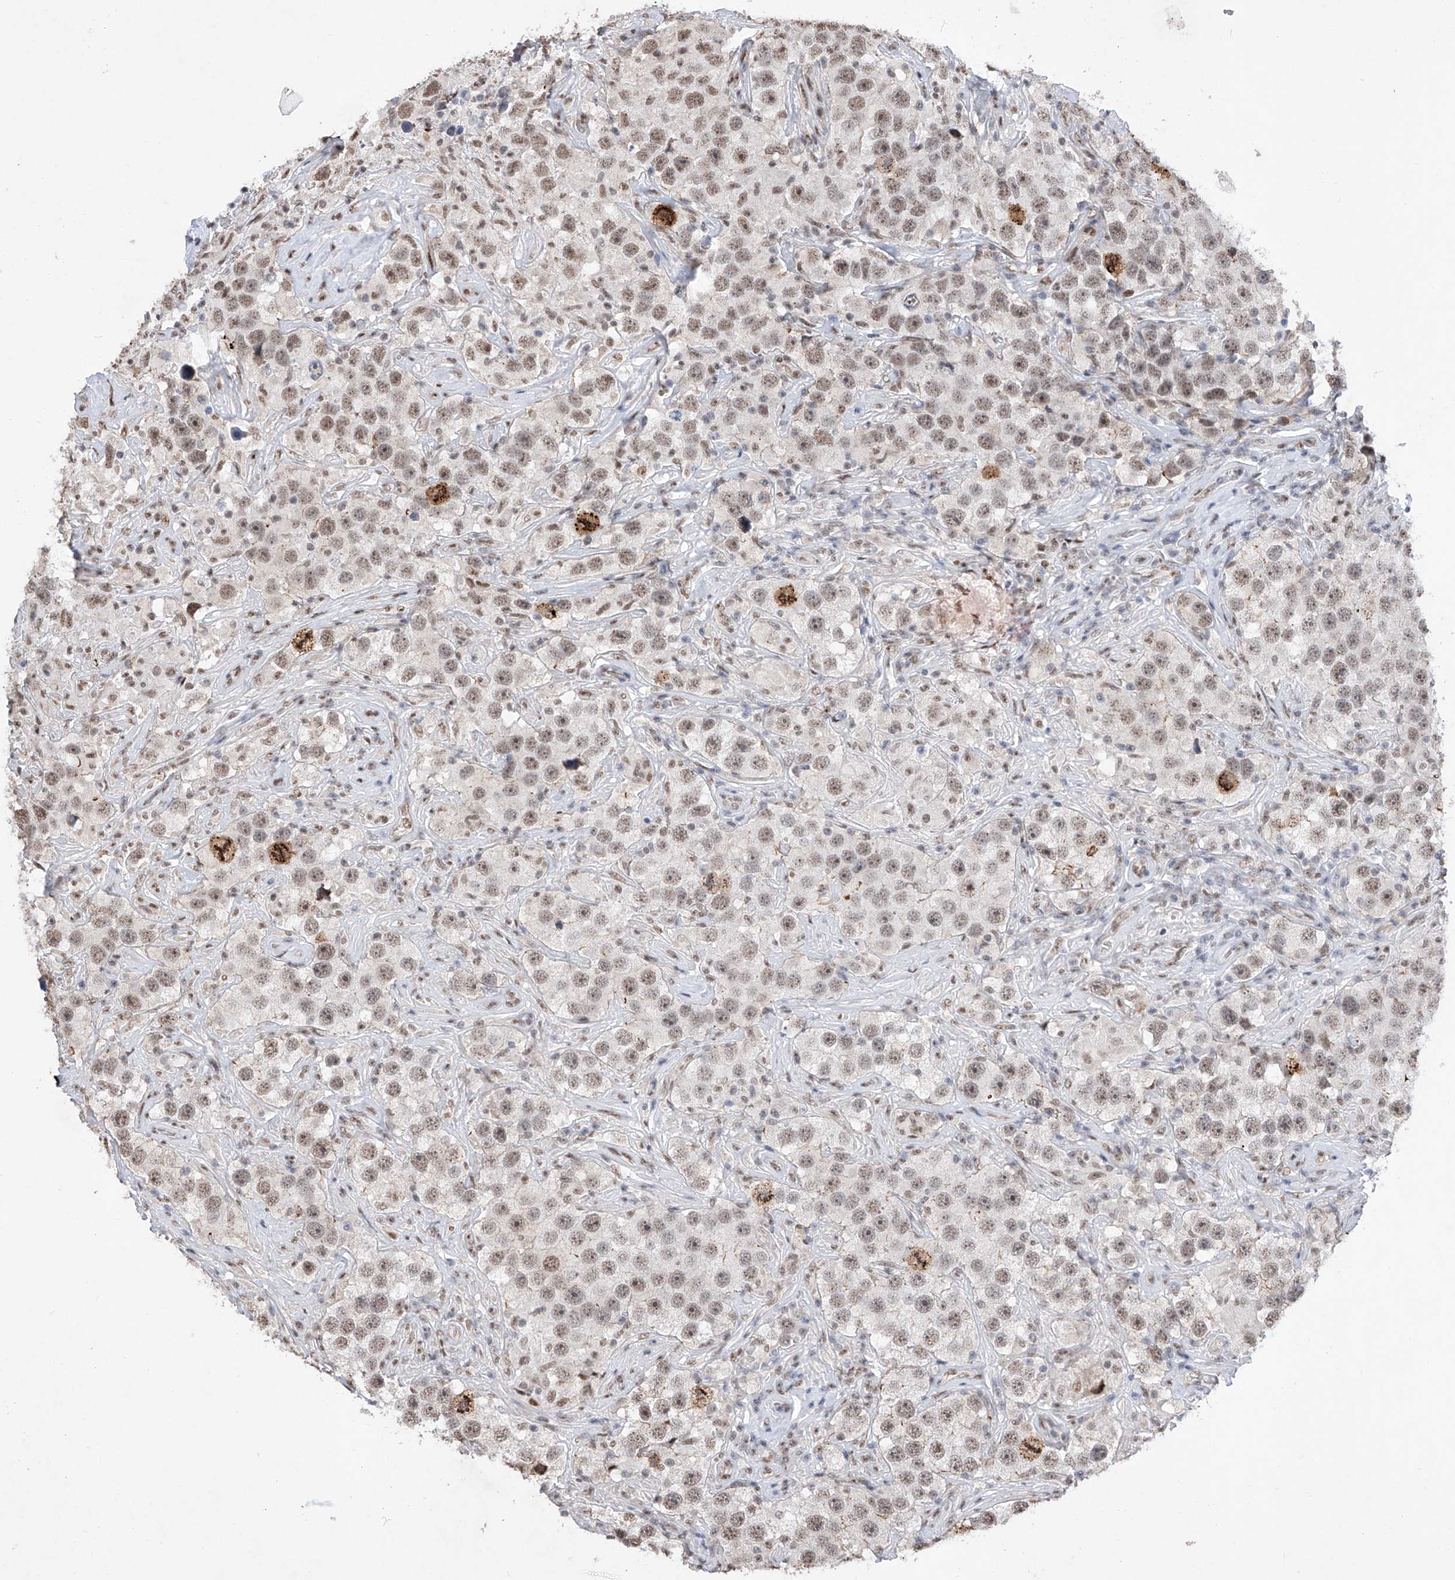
{"staining": {"intensity": "weak", "quantity": ">75%", "location": "nuclear"}, "tissue": "testis cancer", "cell_type": "Tumor cells", "image_type": "cancer", "snomed": [{"axis": "morphology", "description": "Seminoma, NOS"}, {"axis": "topography", "description": "Testis"}], "caption": "Protein expression analysis of human seminoma (testis) reveals weak nuclear positivity in about >75% of tumor cells. (DAB IHC, brown staining for protein, blue staining for nuclei).", "gene": "NFATC4", "patient": {"sex": "male", "age": 49}}